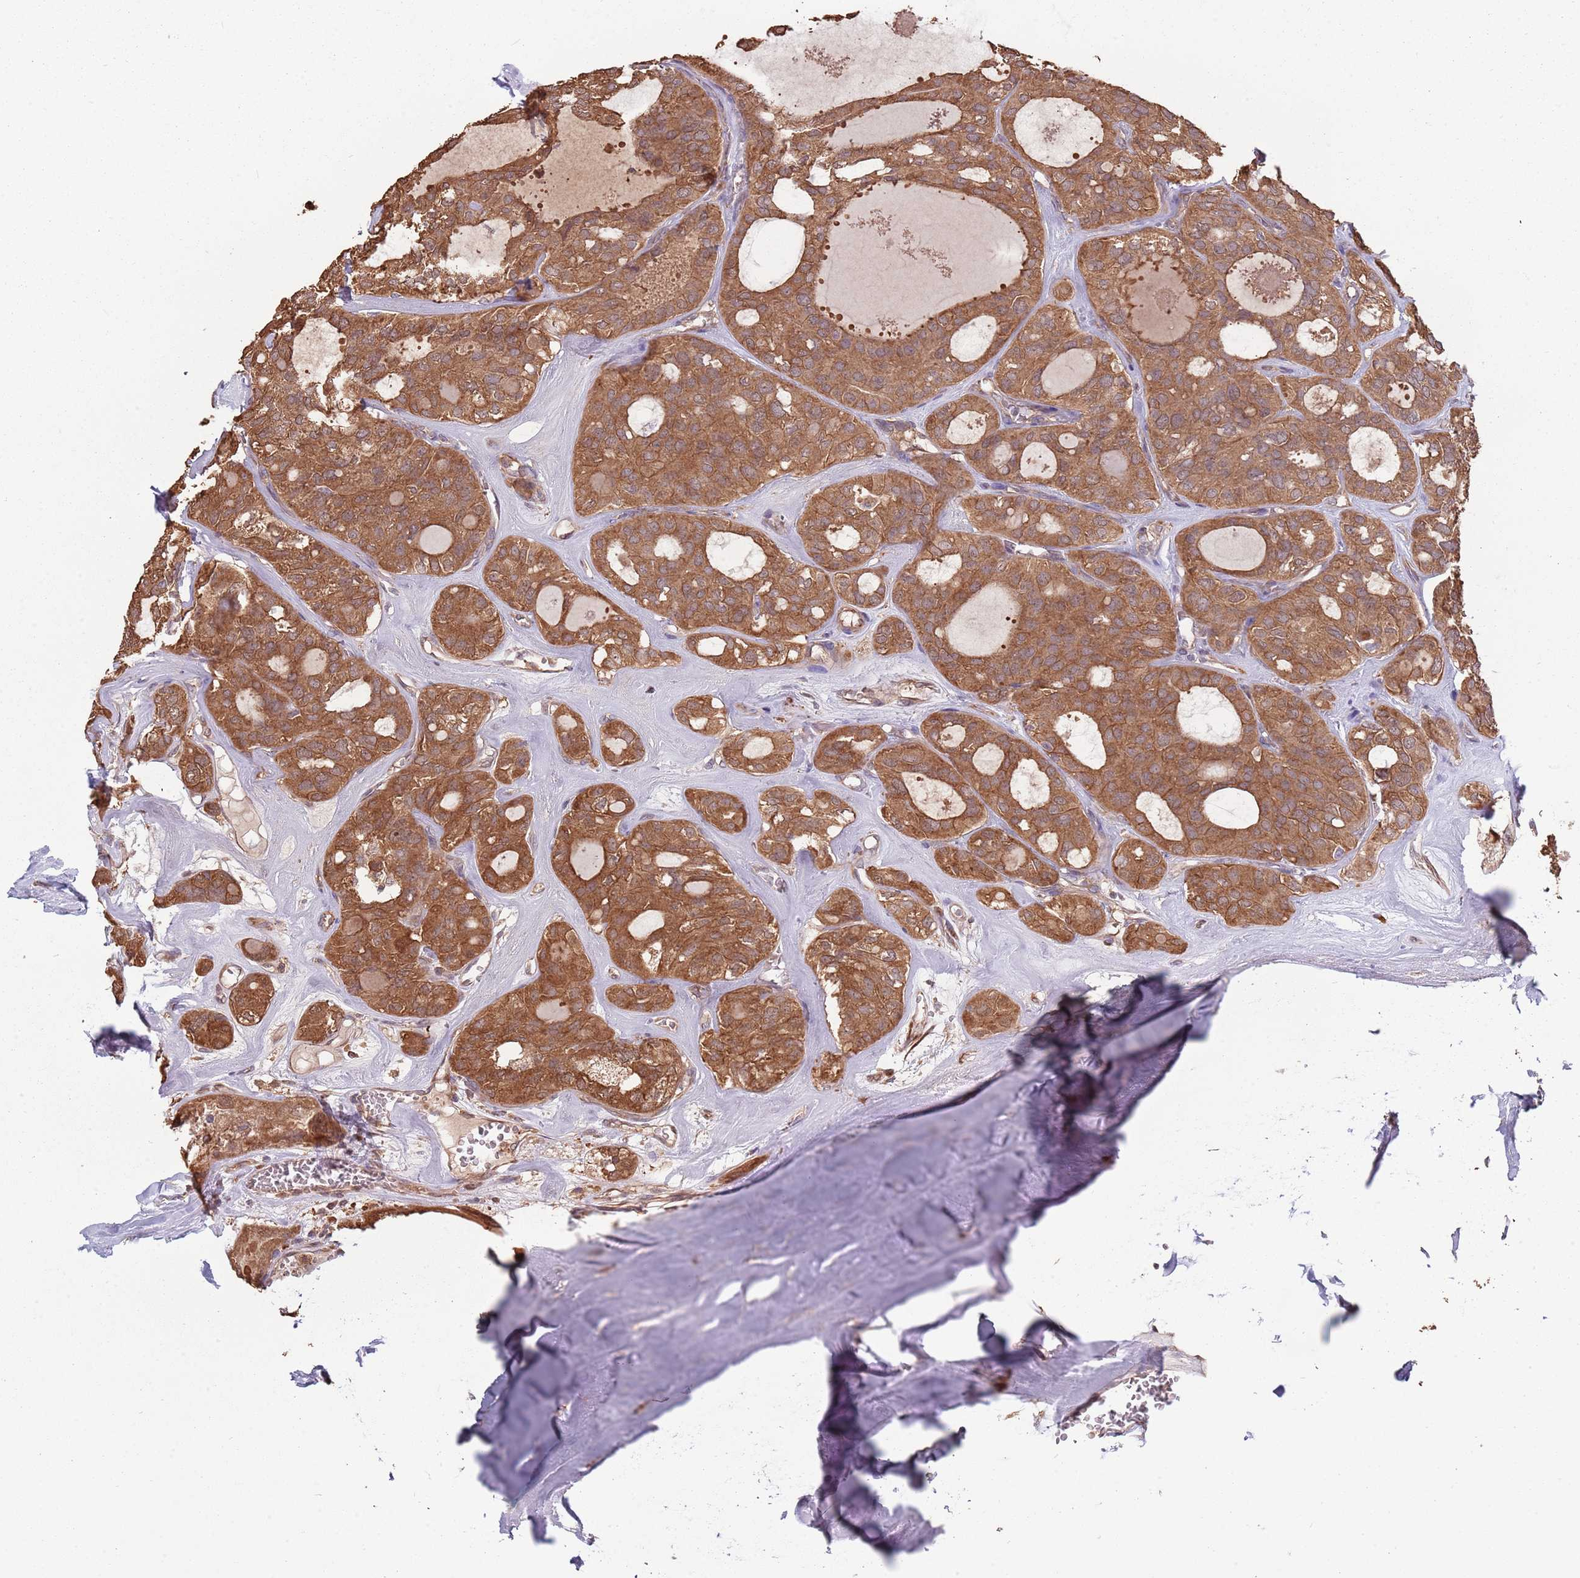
{"staining": {"intensity": "strong", "quantity": ">75%", "location": "cytoplasmic/membranous"}, "tissue": "thyroid cancer", "cell_type": "Tumor cells", "image_type": "cancer", "snomed": [{"axis": "morphology", "description": "Follicular adenoma carcinoma, NOS"}, {"axis": "topography", "description": "Thyroid gland"}], "caption": "Thyroid follicular adenoma carcinoma stained with DAB immunohistochemistry (IHC) reveals high levels of strong cytoplasmic/membranous positivity in about >75% of tumor cells.", "gene": "COG4", "patient": {"sex": "male", "age": 75}}